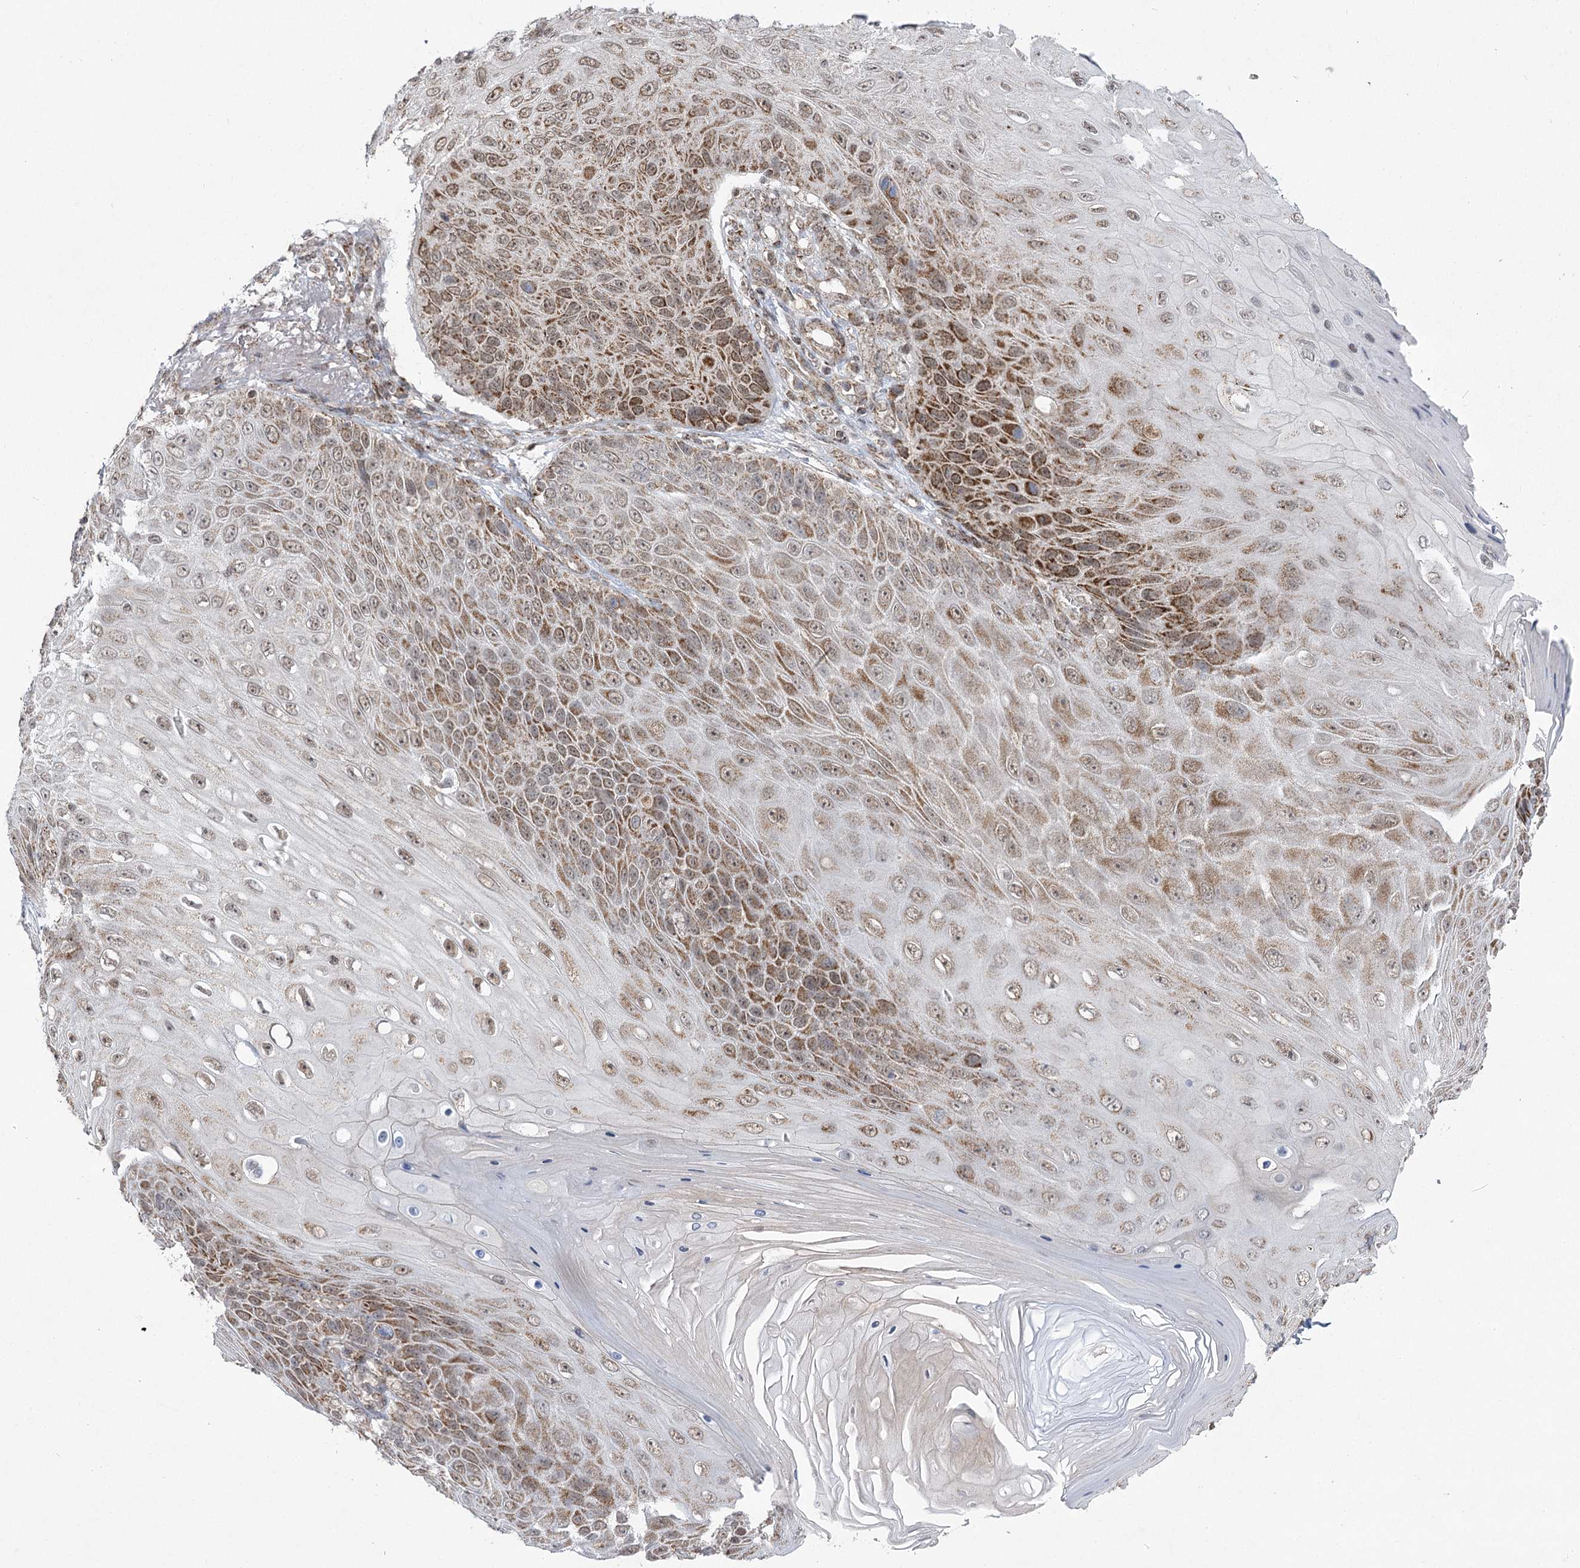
{"staining": {"intensity": "strong", "quantity": "25%-75%", "location": "cytoplasmic/membranous,nuclear"}, "tissue": "skin cancer", "cell_type": "Tumor cells", "image_type": "cancer", "snomed": [{"axis": "morphology", "description": "Squamous cell carcinoma, NOS"}, {"axis": "topography", "description": "Skin"}], "caption": "Immunohistochemistry of human skin cancer (squamous cell carcinoma) exhibits high levels of strong cytoplasmic/membranous and nuclear staining in about 25%-75% of tumor cells.", "gene": "SLC4A1AP", "patient": {"sex": "female", "age": 88}}